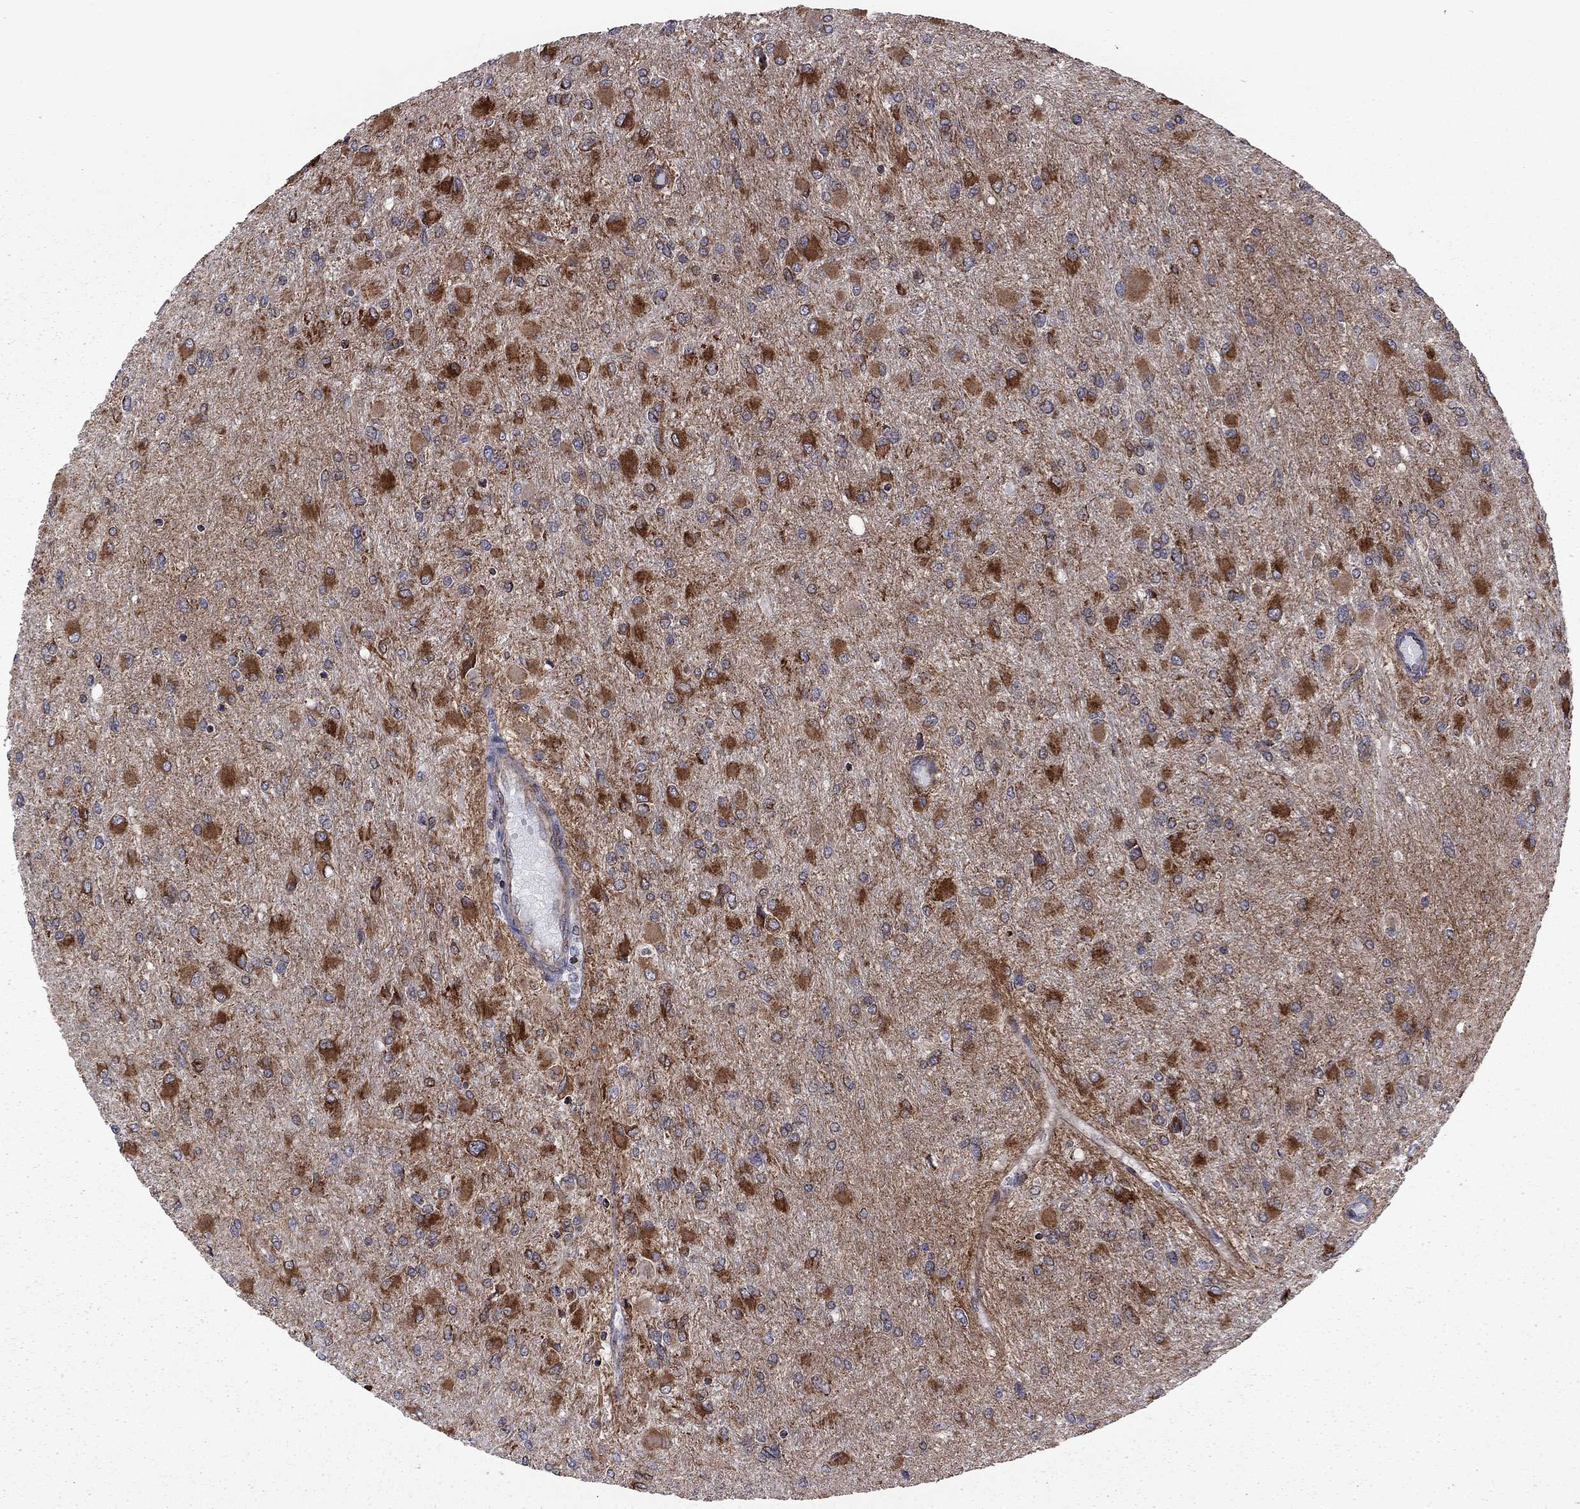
{"staining": {"intensity": "strong", "quantity": ">75%", "location": "cytoplasmic/membranous"}, "tissue": "glioma", "cell_type": "Tumor cells", "image_type": "cancer", "snomed": [{"axis": "morphology", "description": "Glioma, malignant, High grade"}, {"axis": "topography", "description": "Cerebral cortex"}], "caption": "High-grade glioma (malignant) was stained to show a protein in brown. There is high levels of strong cytoplasmic/membranous staining in approximately >75% of tumor cells.", "gene": "CLPTM1", "patient": {"sex": "female", "age": 36}}